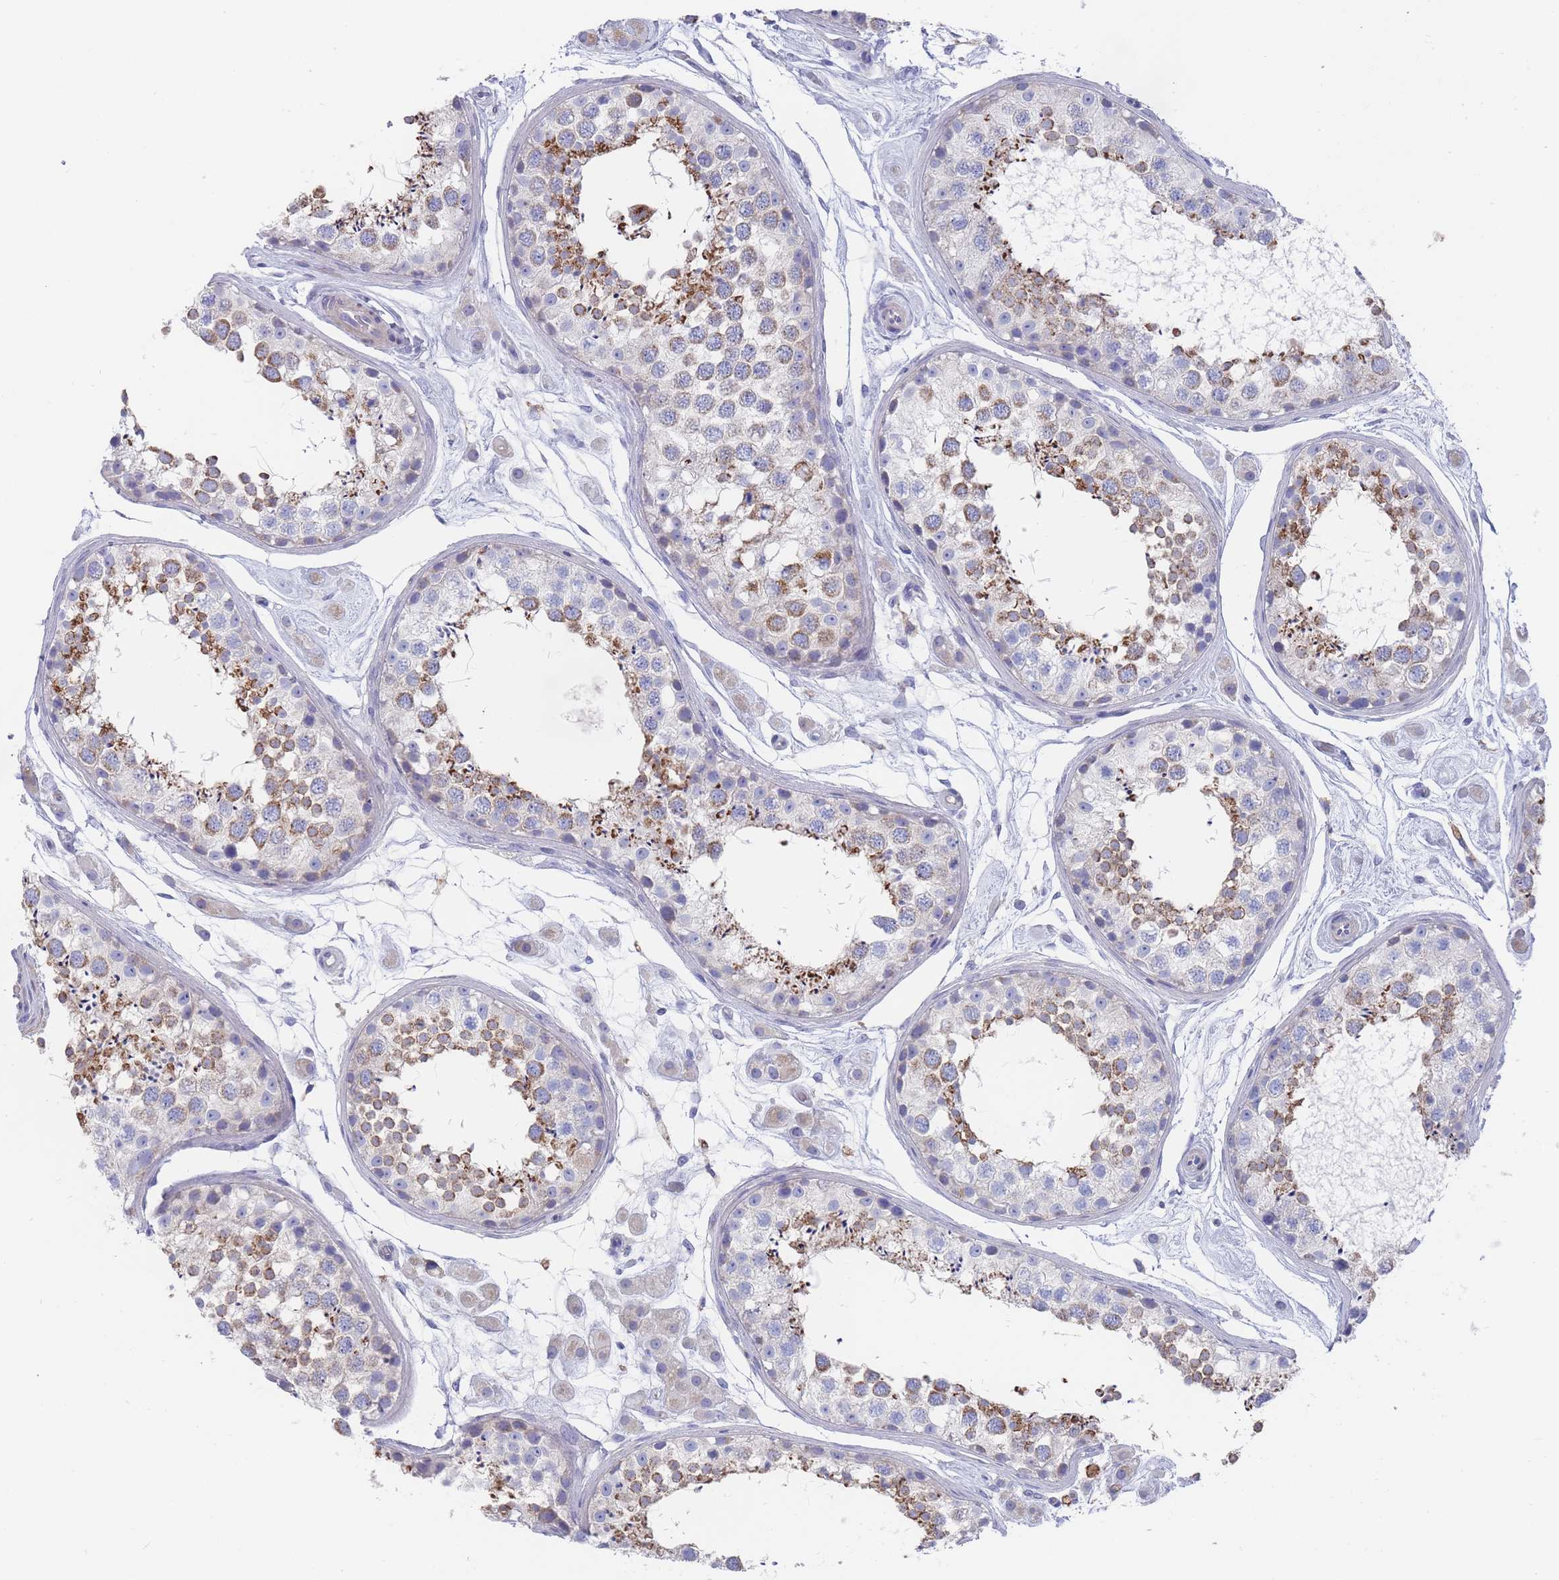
{"staining": {"intensity": "moderate", "quantity": "25%-75%", "location": "cytoplasmic/membranous"}, "tissue": "testis", "cell_type": "Cells in seminiferous ducts", "image_type": "normal", "snomed": [{"axis": "morphology", "description": "Normal tissue, NOS"}, {"axis": "topography", "description": "Testis"}], "caption": "High-power microscopy captured an immunohistochemistry photomicrograph of normal testis, revealing moderate cytoplasmic/membranous expression in about 25%-75% of cells in seminiferous ducts.", "gene": "SCCPDH", "patient": {"sex": "male", "age": 25}}